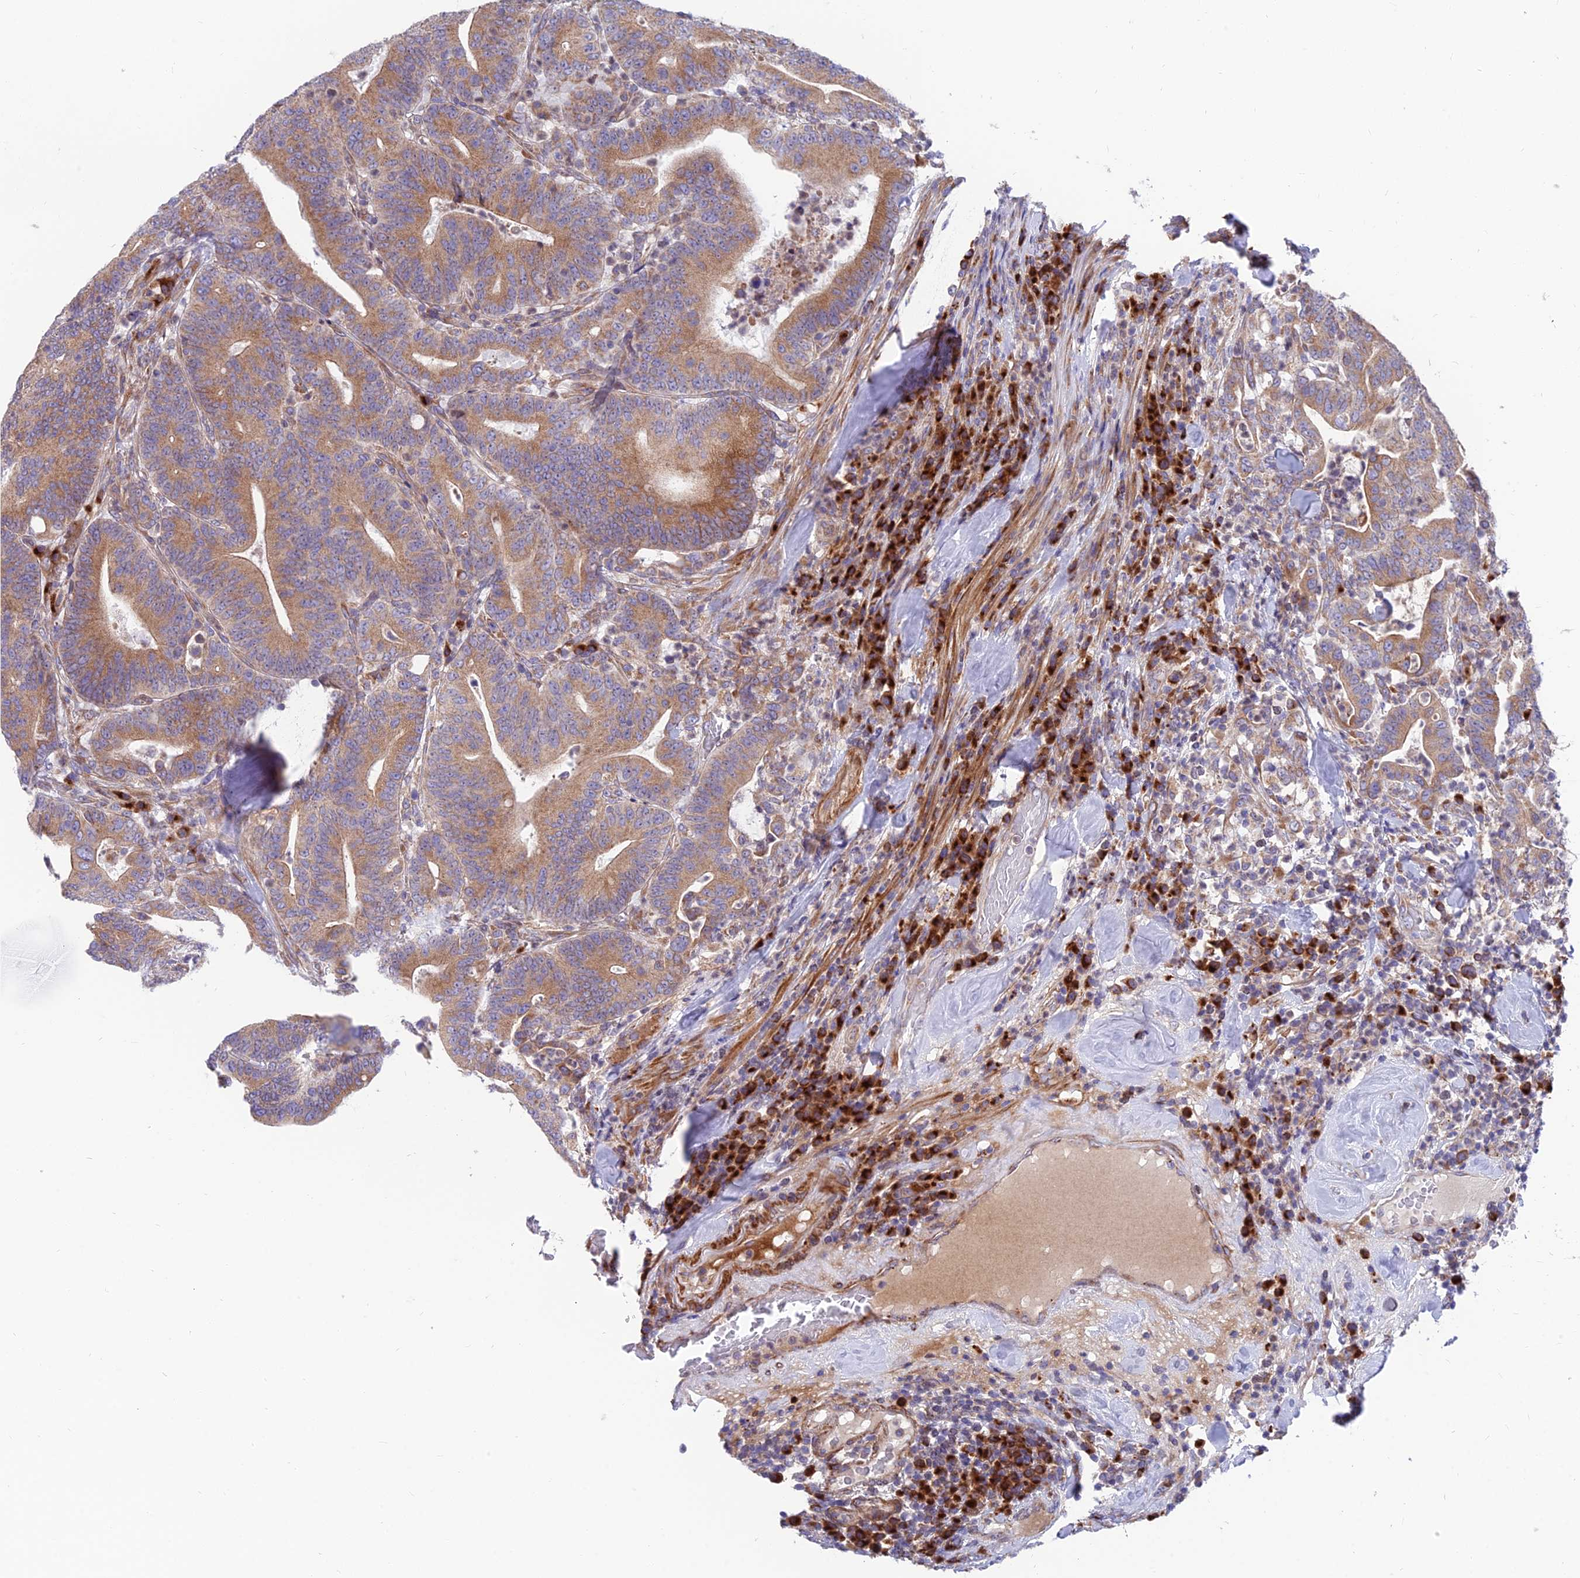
{"staining": {"intensity": "moderate", "quantity": ">75%", "location": "cytoplasmic/membranous"}, "tissue": "colorectal cancer", "cell_type": "Tumor cells", "image_type": "cancer", "snomed": [{"axis": "morphology", "description": "Adenocarcinoma, NOS"}, {"axis": "topography", "description": "Colon"}], "caption": "A medium amount of moderate cytoplasmic/membranous staining is seen in approximately >75% of tumor cells in adenocarcinoma (colorectal) tissue.", "gene": "TBC1D20", "patient": {"sex": "female", "age": 66}}